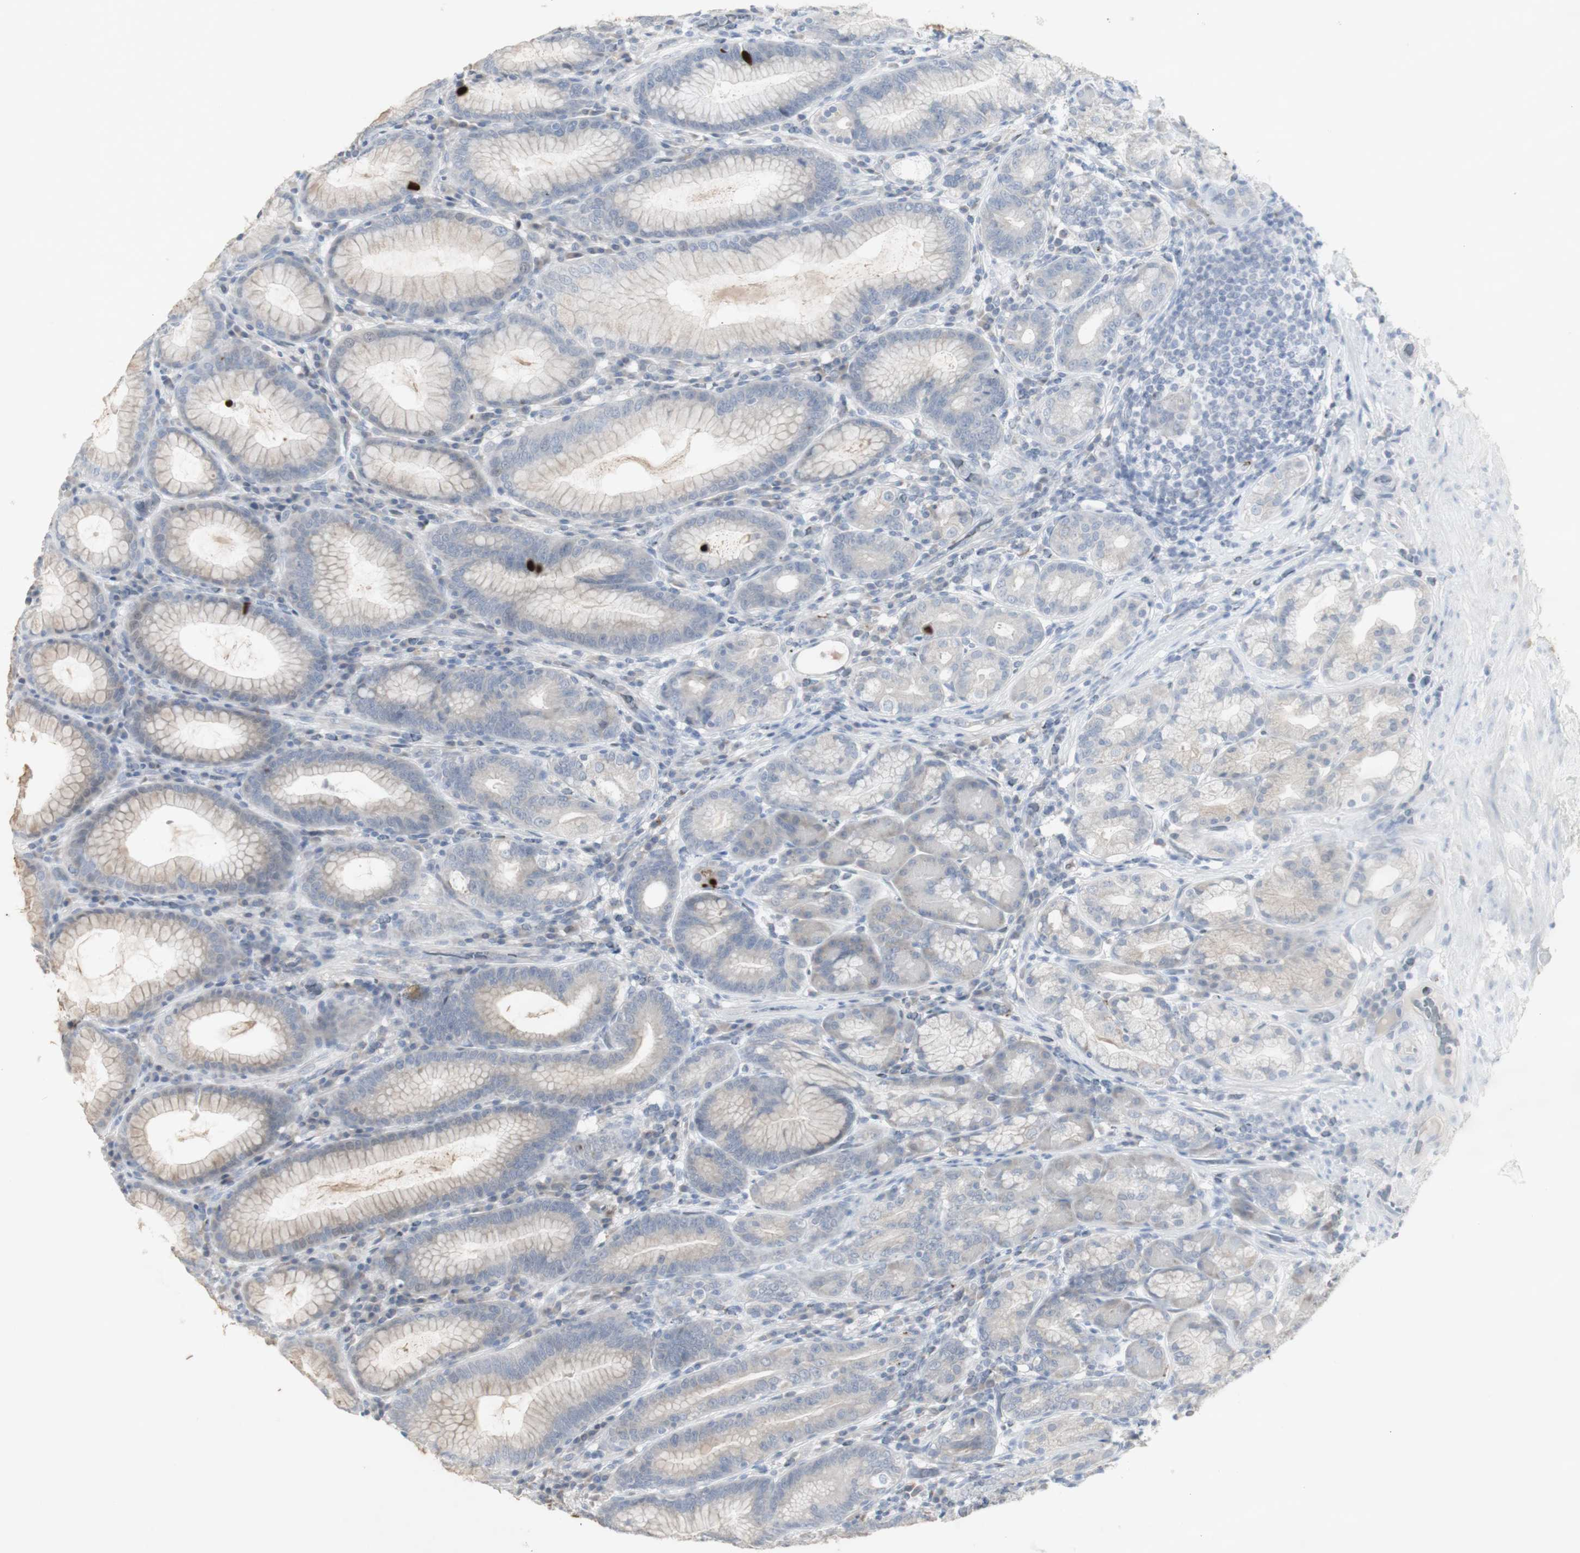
{"staining": {"intensity": "weak", "quantity": ">75%", "location": "cytoplasmic/membranous"}, "tissue": "stomach", "cell_type": "Glandular cells", "image_type": "normal", "snomed": [{"axis": "morphology", "description": "Normal tissue, NOS"}, {"axis": "topography", "description": "Stomach, lower"}], "caption": "The micrograph exhibits immunohistochemical staining of benign stomach. There is weak cytoplasmic/membranous expression is present in approximately >75% of glandular cells. Immunohistochemistry (ihc) stains the protein in brown and the nuclei are stained blue.", "gene": "INS", "patient": {"sex": "female", "age": 76}}